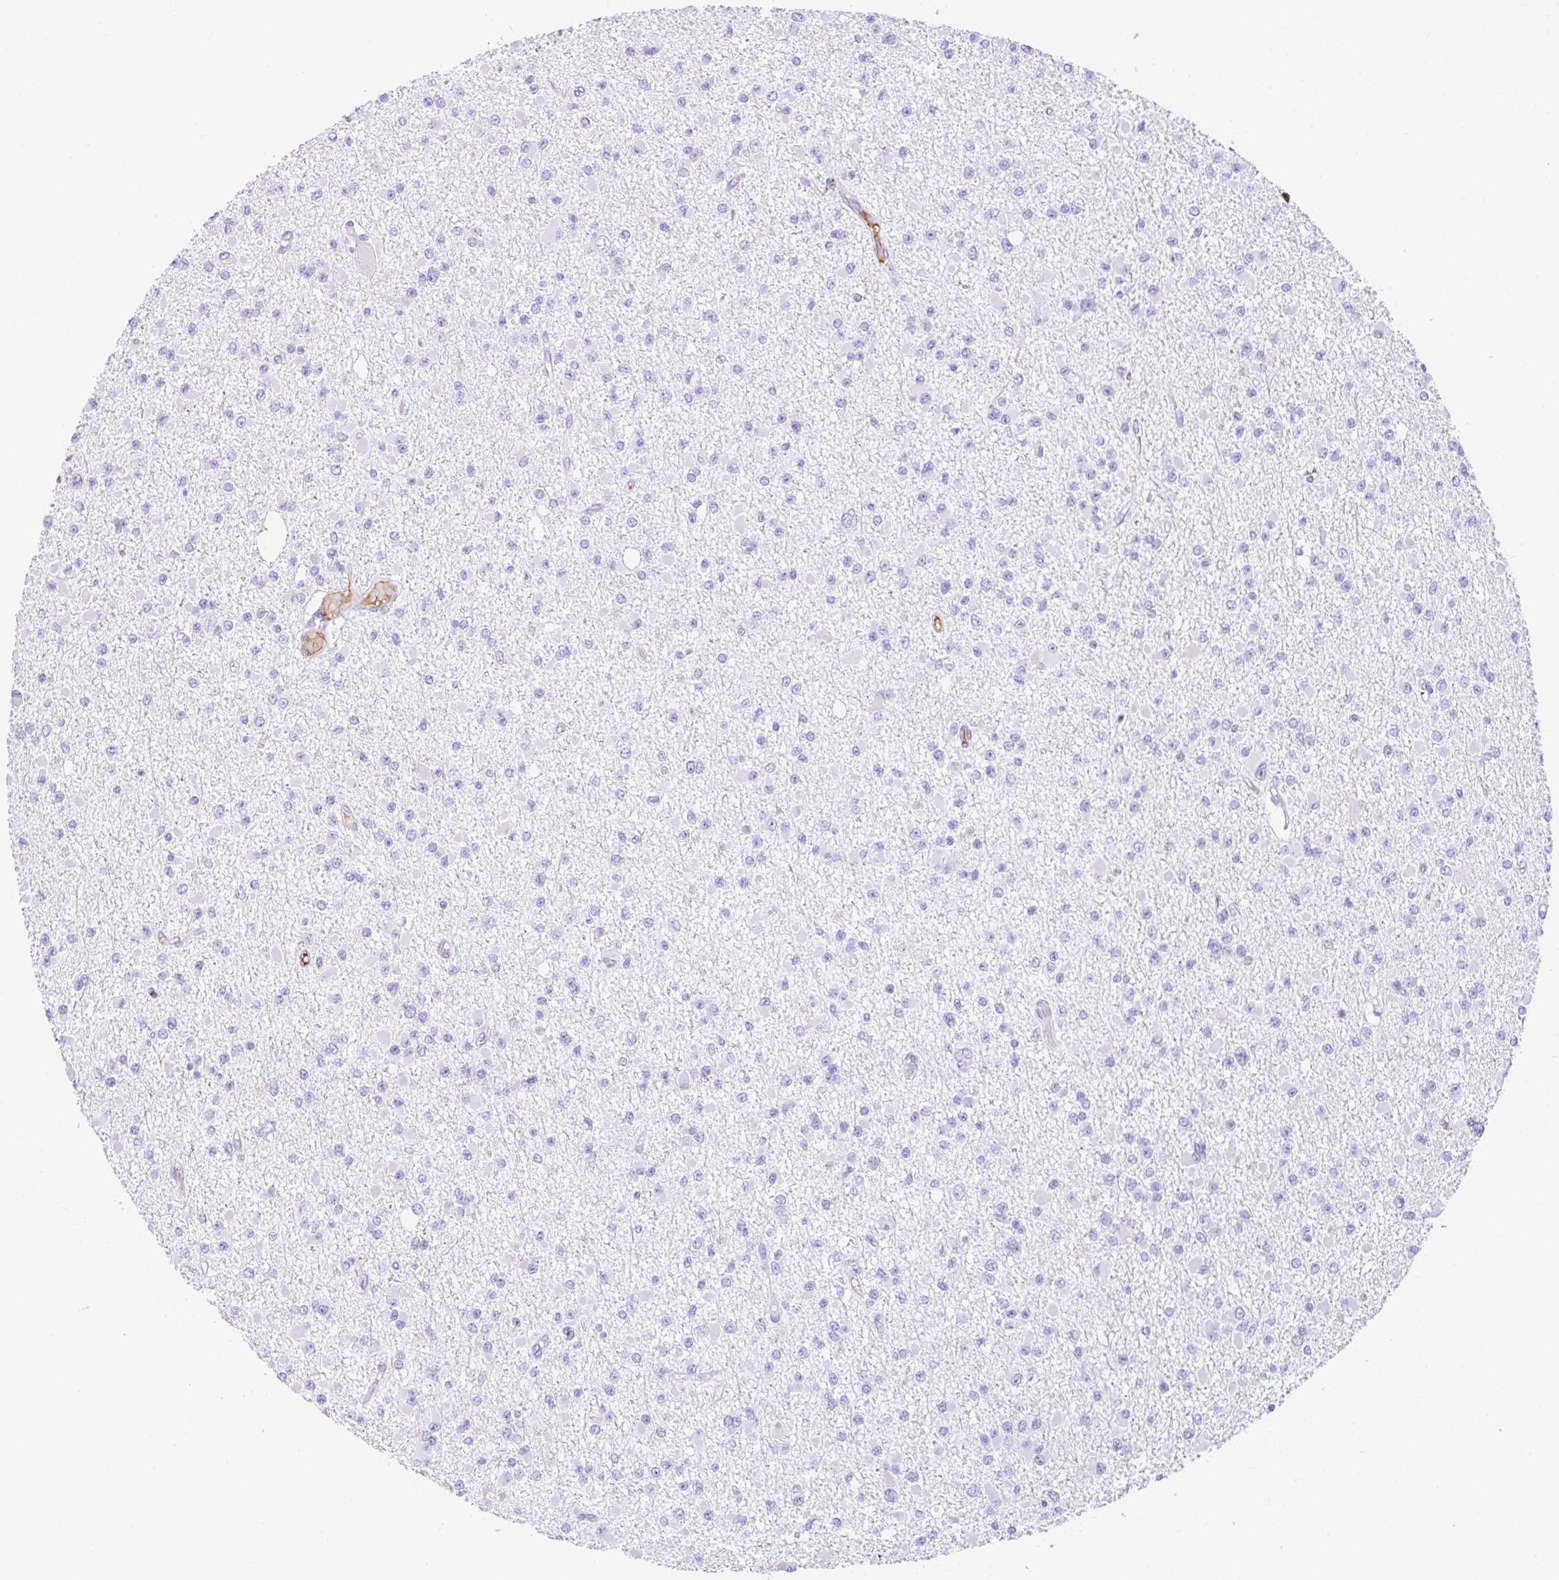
{"staining": {"intensity": "negative", "quantity": "none", "location": "none"}, "tissue": "glioma", "cell_type": "Tumor cells", "image_type": "cancer", "snomed": [{"axis": "morphology", "description": "Glioma, malignant, Low grade"}, {"axis": "topography", "description": "Brain"}], "caption": "Tumor cells show no significant protein staining in malignant low-grade glioma.", "gene": "HOXC12", "patient": {"sex": "female", "age": 22}}